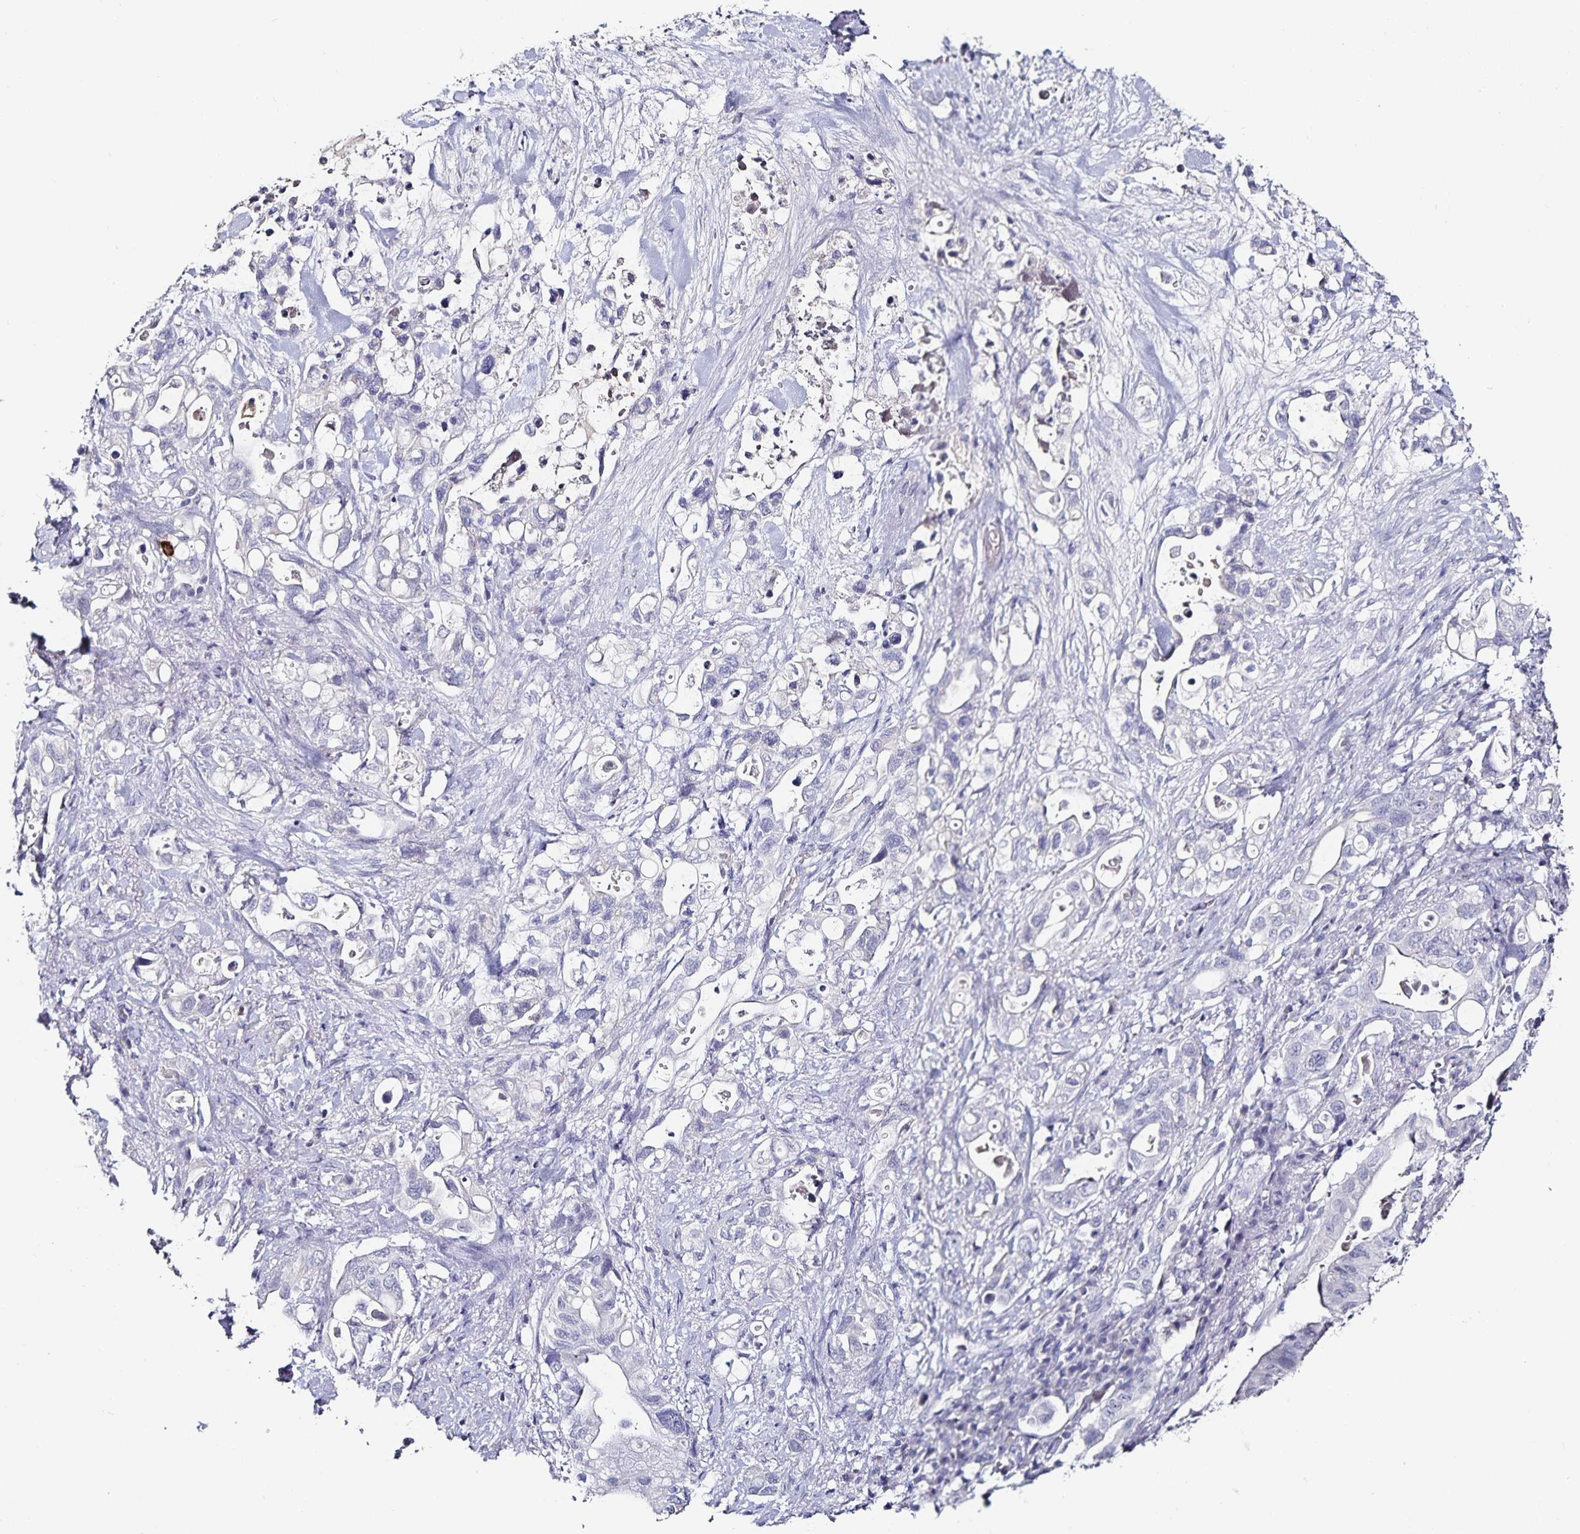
{"staining": {"intensity": "negative", "quantity": "none", "location": "none"}, "tissue": "pancreatic cancer", "cell_type": "Tumor cells", "image_type": "cancer", "snomed": [{"axis": "morphology", "description": "Adenocarcinoma, NOS"}, {"axis": "topography", "description": "Pancreas"}], "caption": "IHC of human pancreatic cancer (adenocarcinoma) displays no positivity in tumor cells.", "gene": "TTR", "patient": {"sex": "female", "age": 72}}